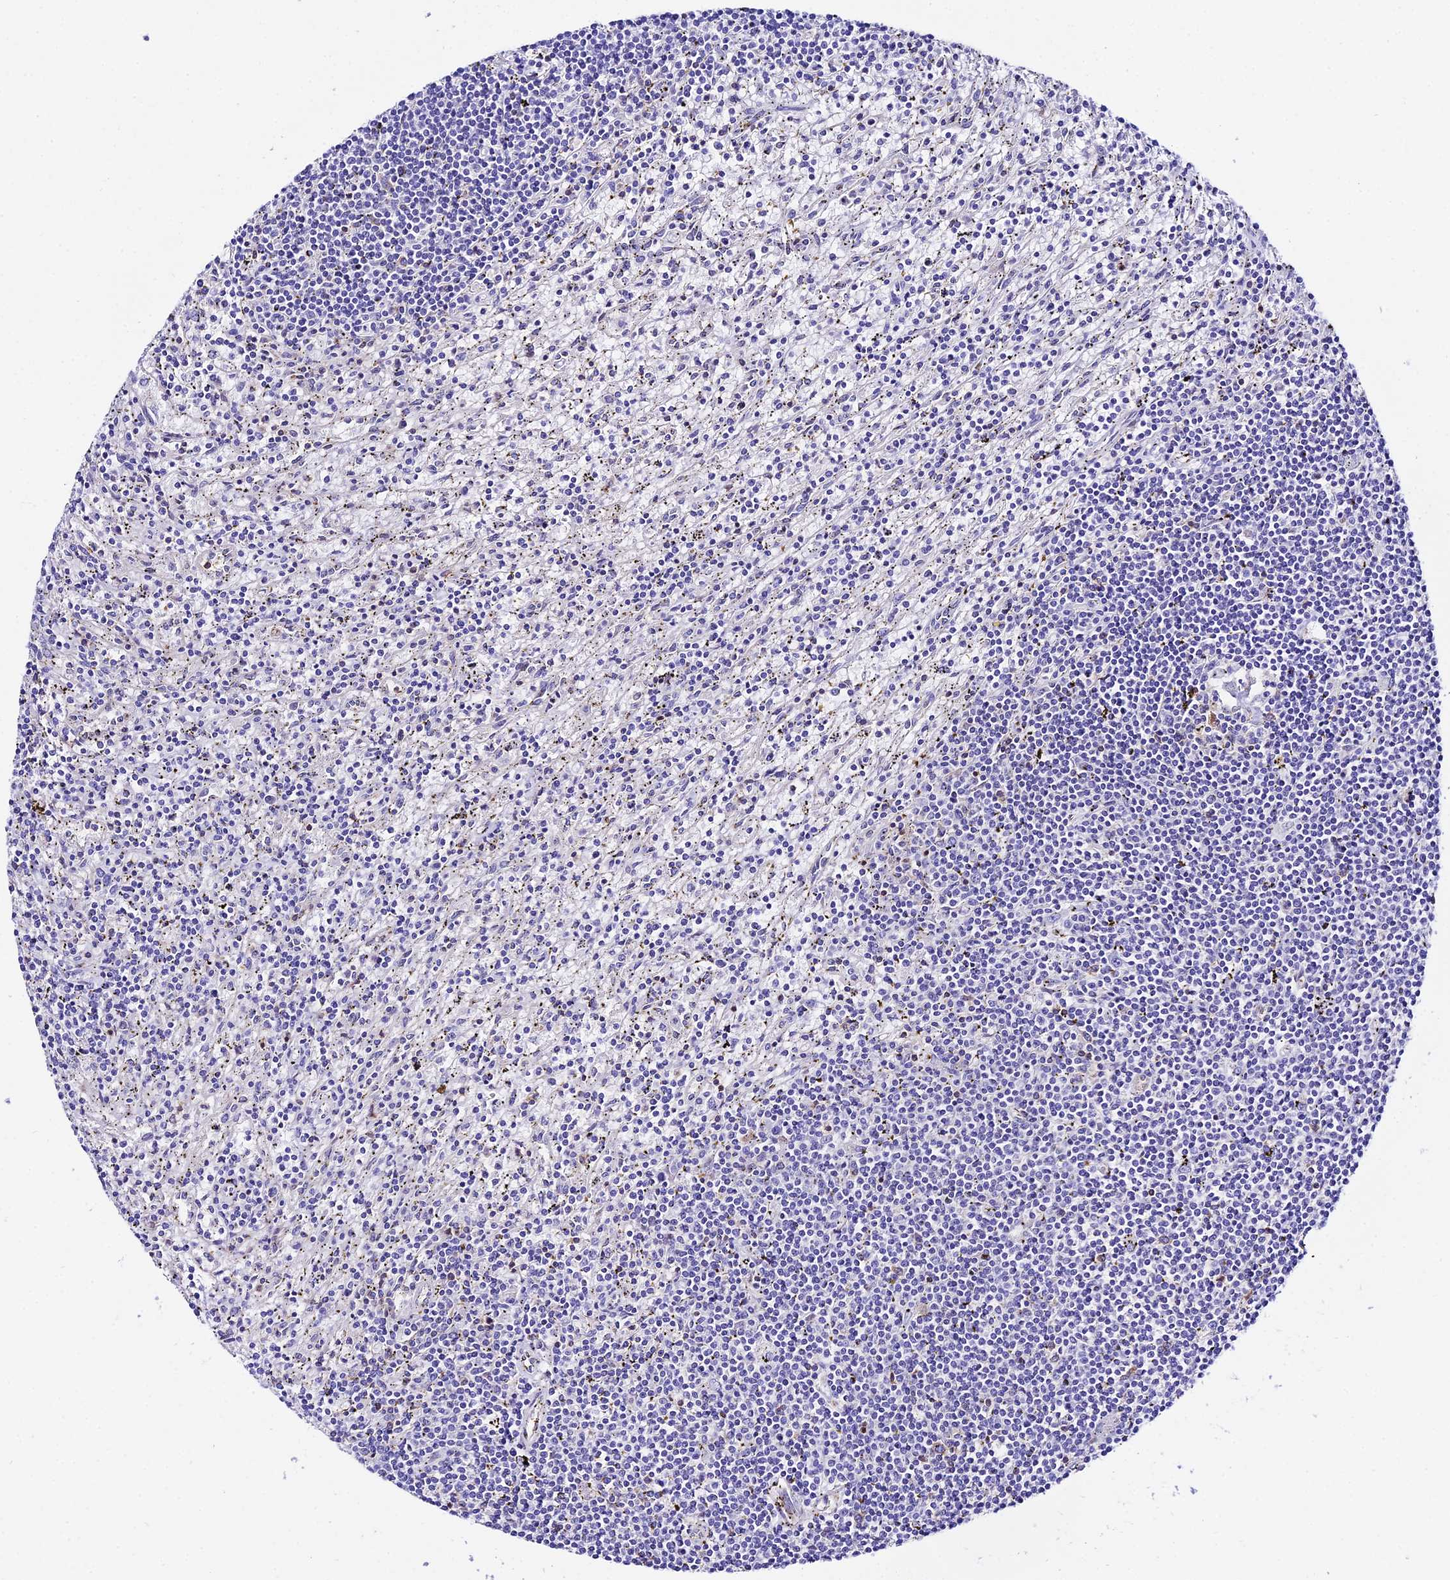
{"staining": {"intensity": "negative", "quantity": "none", "location": "none"}, "tissue": "lymphoma", "cell_type": "Tumor cells", "image_type": "cancer", "snomed": [{"axis": "morphology", "description": "Malignant lymphoma, non-Hodgkin's type, Low grade"}, {"axis": "topography", "description": "Spleen"}], "caption": "Immunohistochemistry (IHC) photomicrograph of malignant lymphoma, non-Hodgkin's type (low-grade) stained for a protein (brown), which exhibits no staining in tumor cells.", "gene": "S100A16", "patient": {"sex": "male", "age": 76}}